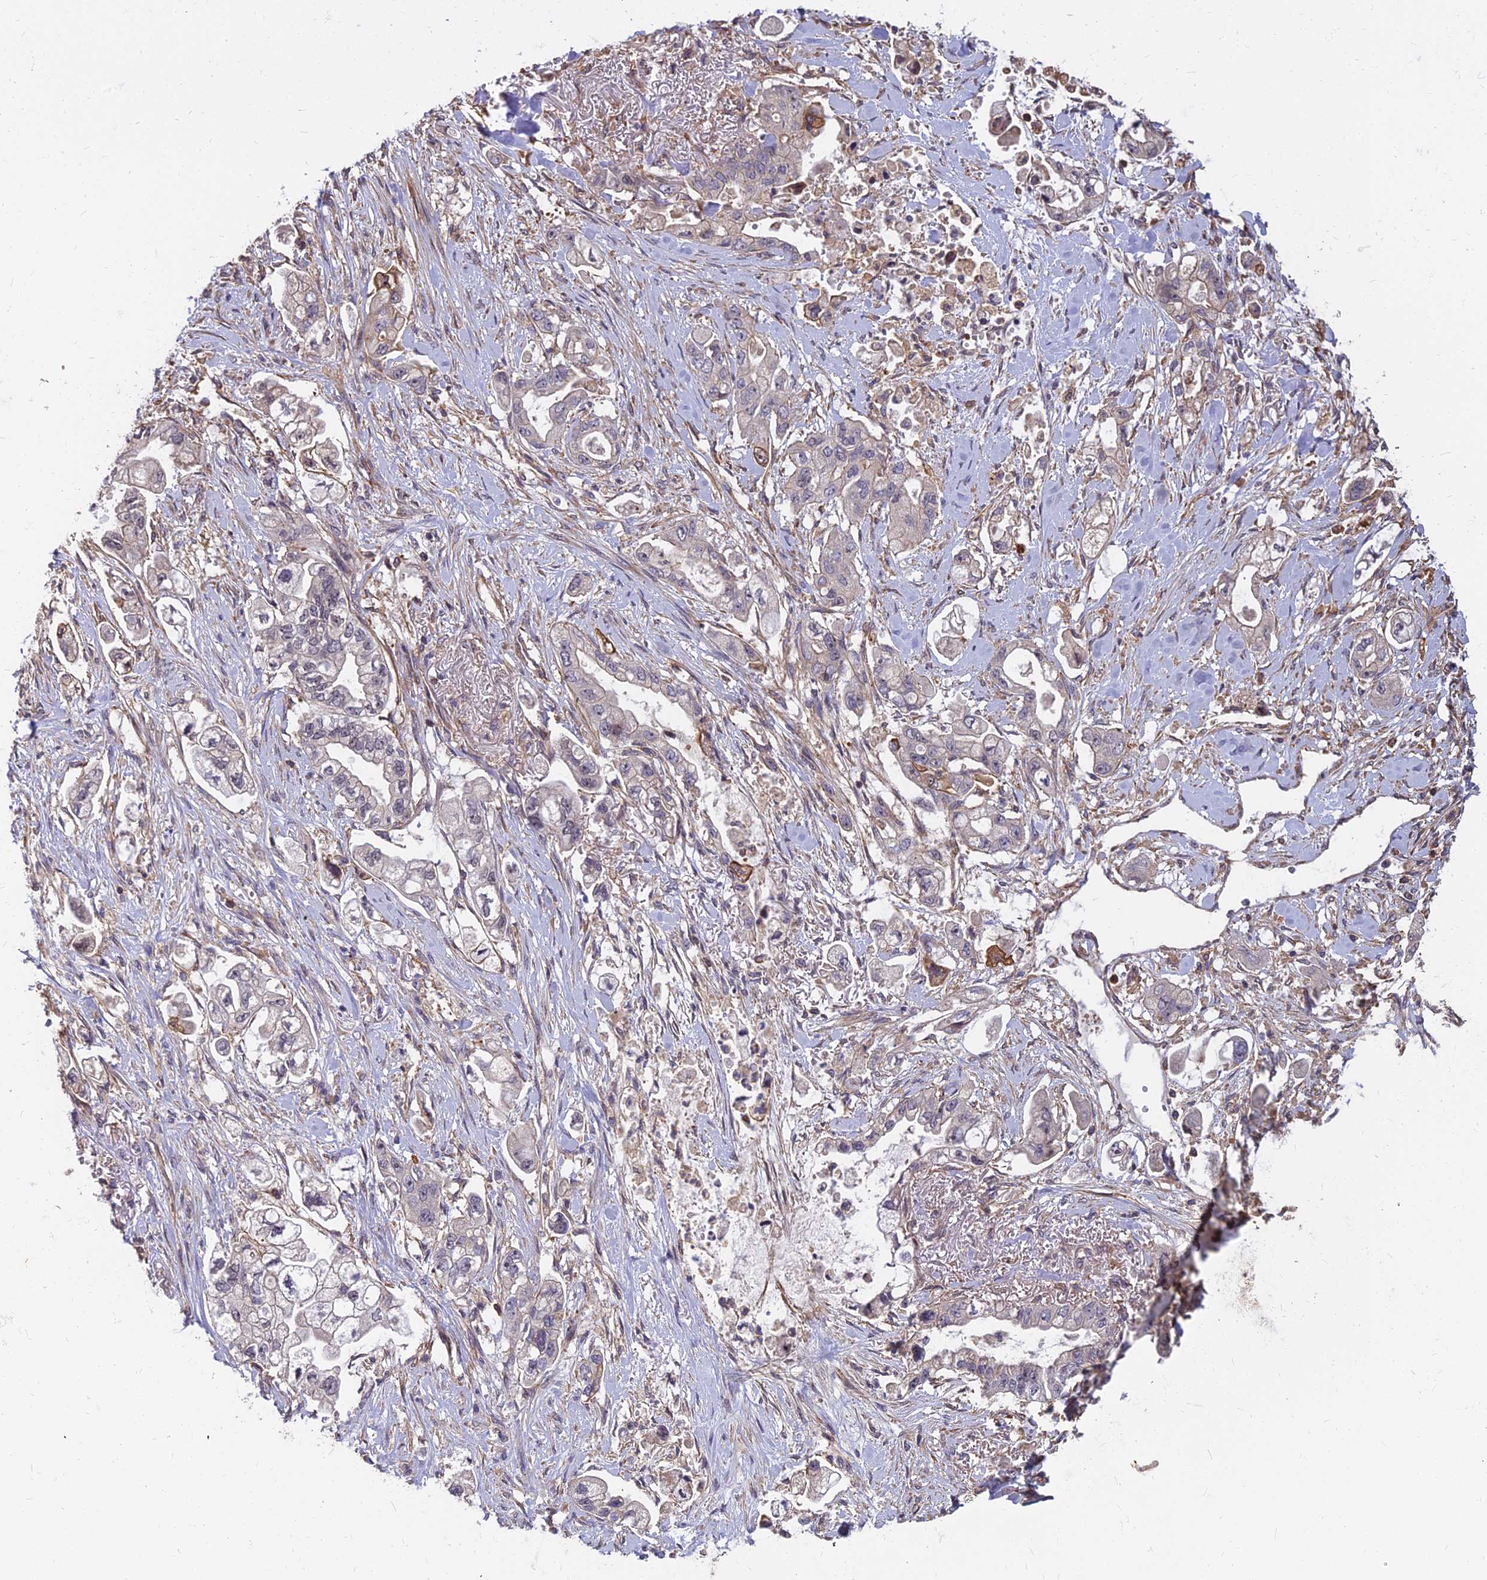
{"staining": {"intensity": "negative", "quantity": "none", "location": "none"}, "tissue": "stomach cancer", "cell_type": "Tumor cells", "image_type": "cancer", "snomed": [{"axis": "morphology", "description": "Adenocarcinoma, NOS"}, {"axis": "topography", "description": "Stomach"}], "caption": "This is a micrograph of immunohistochemistry (IHC) staining of stomach cancer (adenocarcinoma), which shows no staining in tumor cells.", "gene": "TCEA3", "patient": {"sex": "male", "age": 62}}